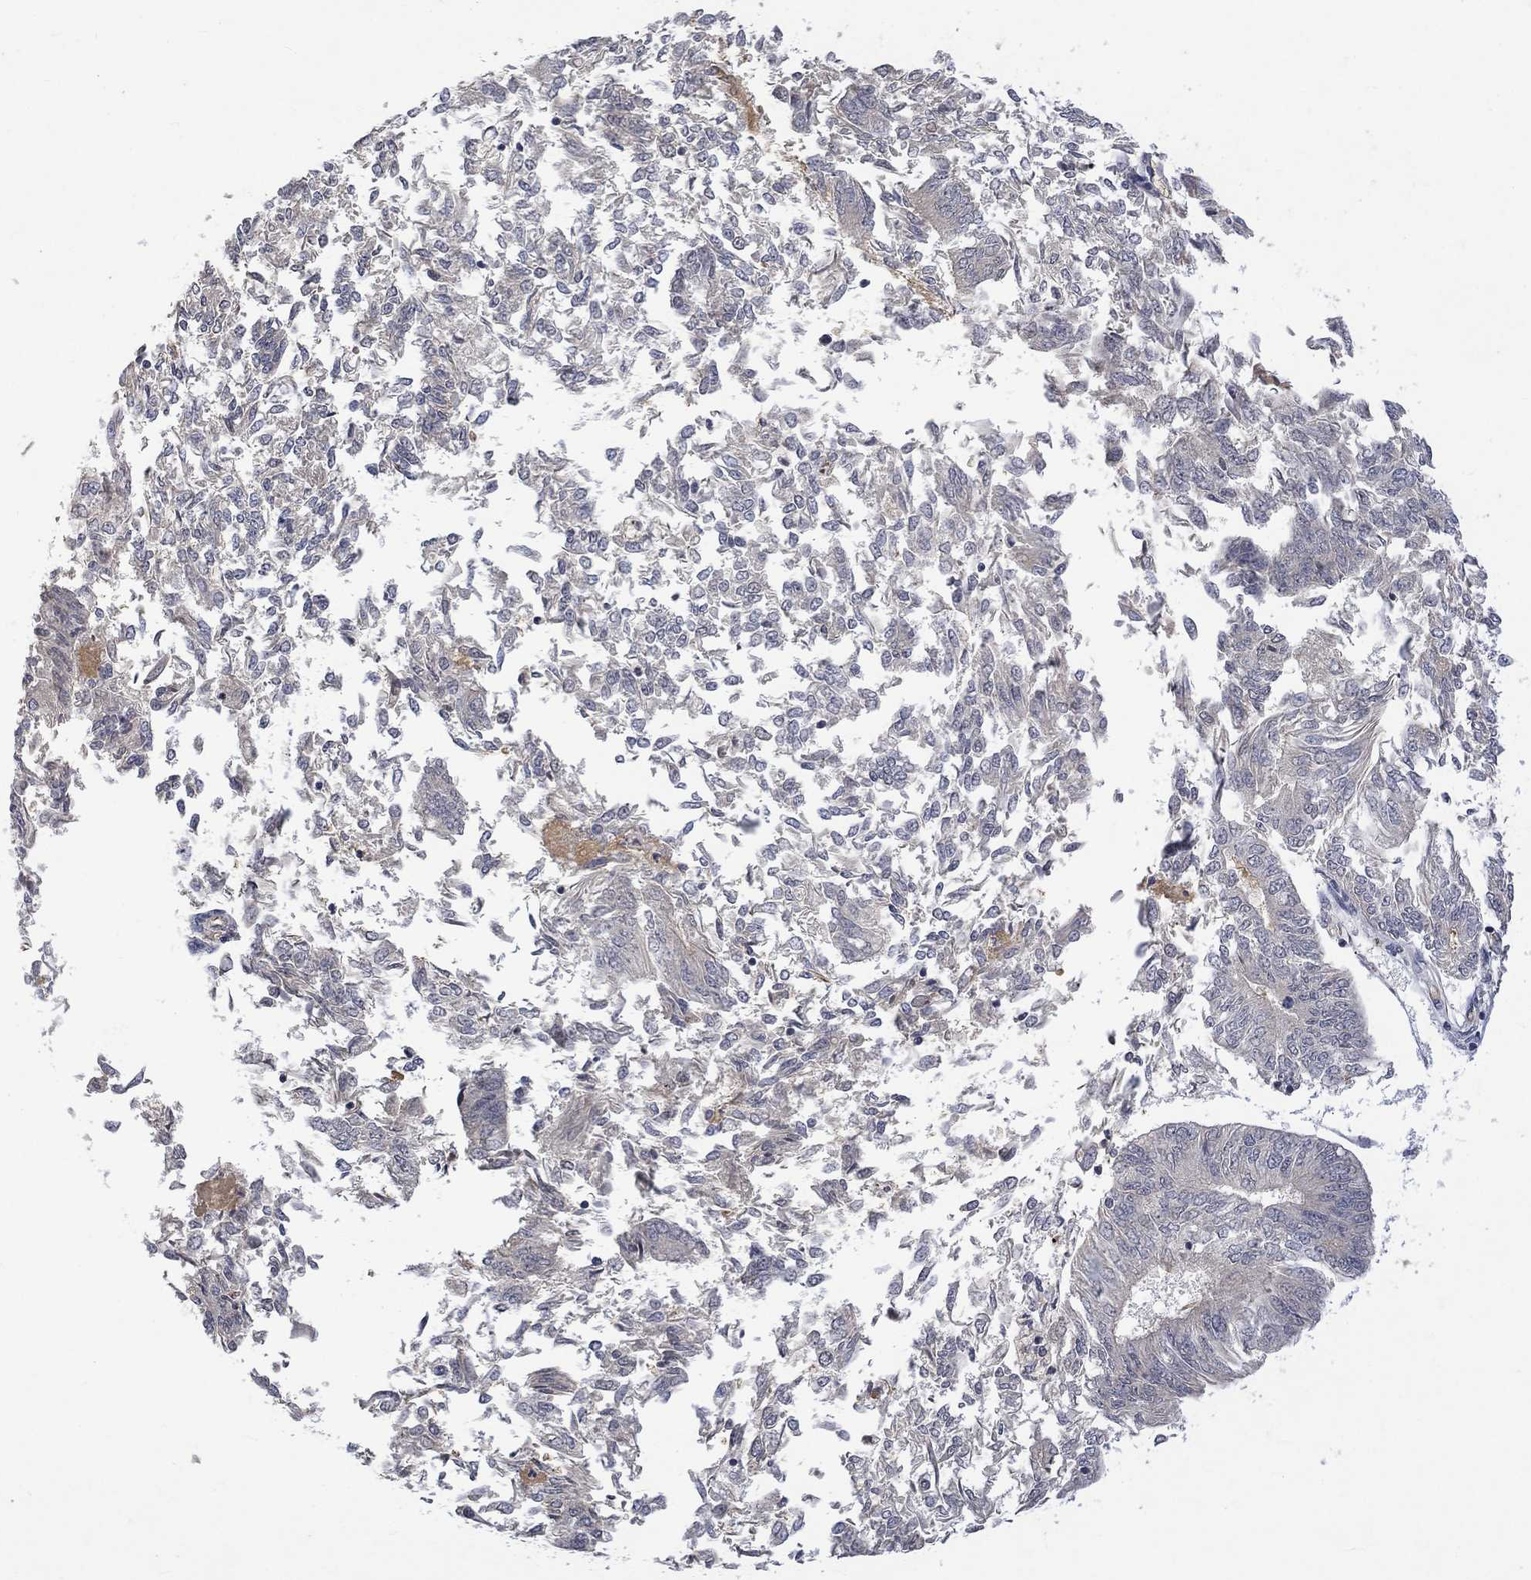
{"staining": {"intensity": "negative", "quantity": "none", "location": "none"}, "tissue": "endometrial cancer", "cell_type": "Tumor cells", "image_type": "cancer", "snomed": [{"axis": "morphology", "description": "Adenocarcinoma, NOS"}, {"axis": "topography", "description": "Endometrium"}], "caption": "High magnification brightfield microscopy of adenocarcinoma (endometrial) stained with DAB (3,3'-diaminobenzidine) (brown) and counterstained with hematoxylin (blue): tumor cells show no significant positivity.", "gene": "GRIN2D", "patient": {"sex": "female", "age": 58}}